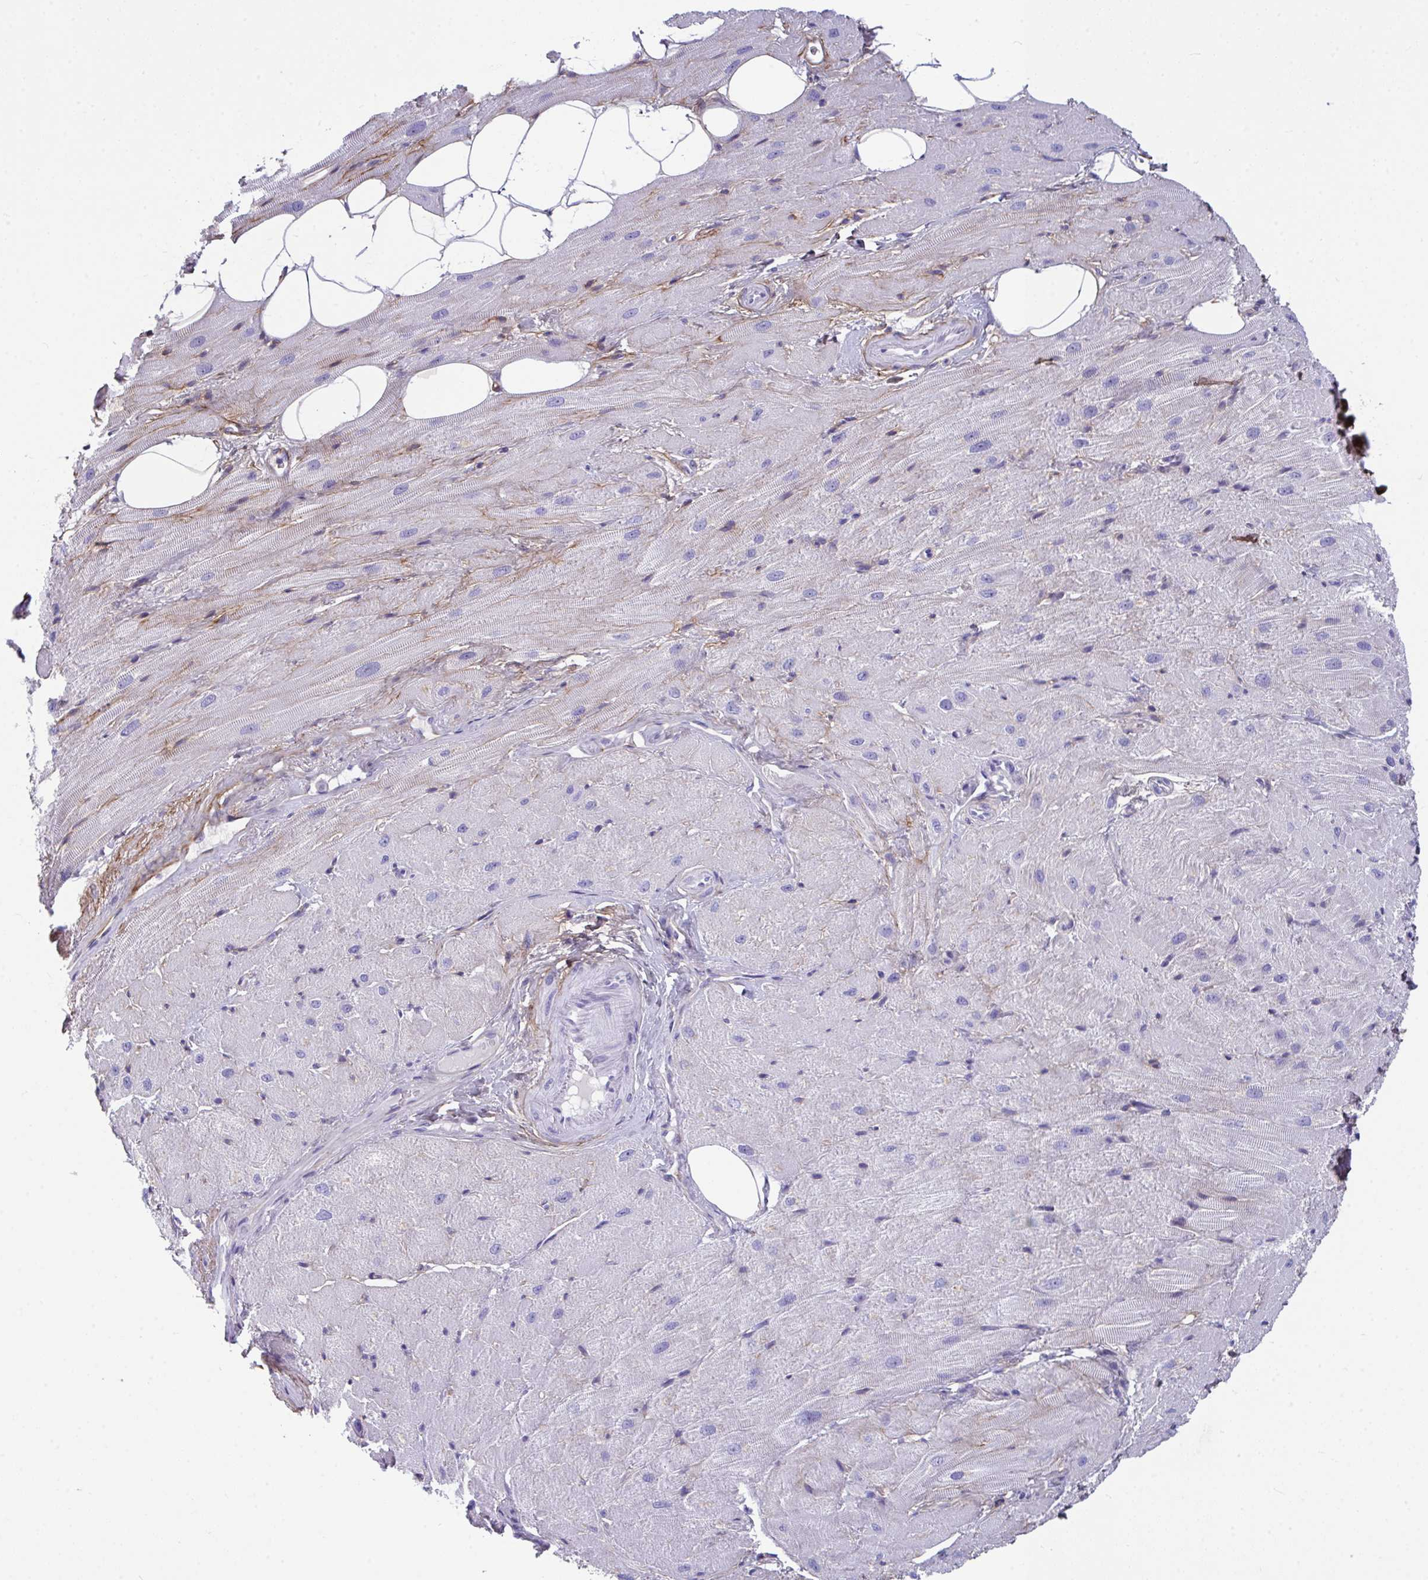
{"staining": {"intensity": "negative", "quantity": "none", "location": "none"}, "tissue": "heart muscle", "cell_type": "Cardiomyocytes", "image_type": "normal", "snomed": [{"axis": "morphology", "description": "Normal tissue, NOS"}, {"axis": "topography", "description": "Heart"}], "caption": "Image shows no protein expression in cardiomyocytes of normal heart muscle. (DAB IHC visualized using brightfield microscopy, high magnification).", "gene": "LHFPL6", "patient": {"sex": "male", "age": 62}}